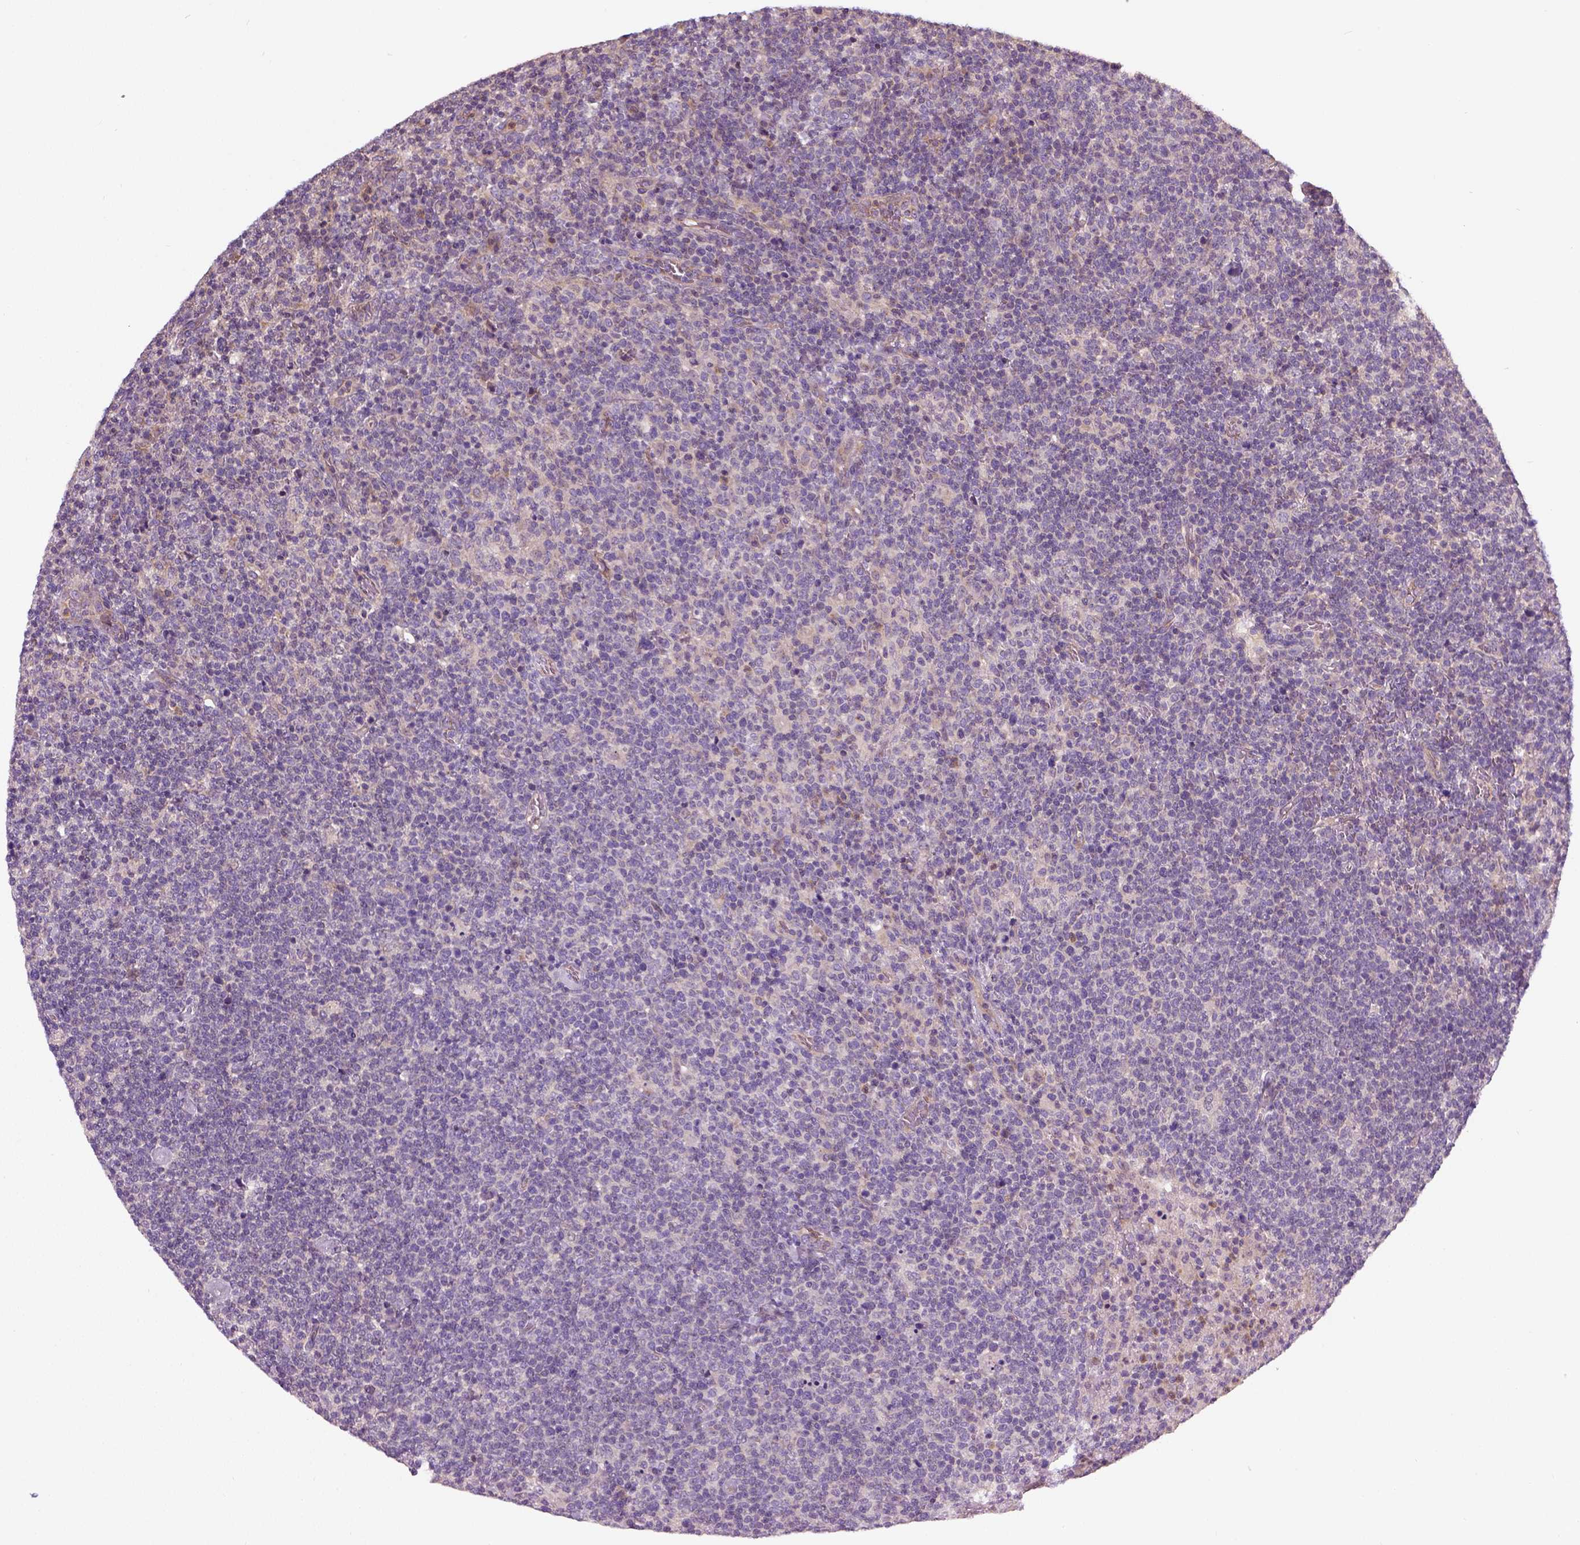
{"staining": {"intensity": "weak", "quantity": "25%-75%", "location": "cytoplasmic/membranous"}, "tissue": "lymphoma", "cell_type": "Tumor cells", "image_type": "cancer", "snomed": [{"axis": "morphology", "description": "Malignant lymphoma, non-Hodgkin's type, High grade"}, {"axis": "topography", "description": "Lymph node"}], "caption": "Brown immunohistochemical staining in human lymphoma displays weak cytoplasmic/membranous staining in approximately 25%-75% of tumor cells. (DAB (3,3'-diaminobenzidine) = brown stain, brightfield microscopy at high magnification).", "gene": "CRACR2A", "patient": {"sex": "male", "age": 61}}